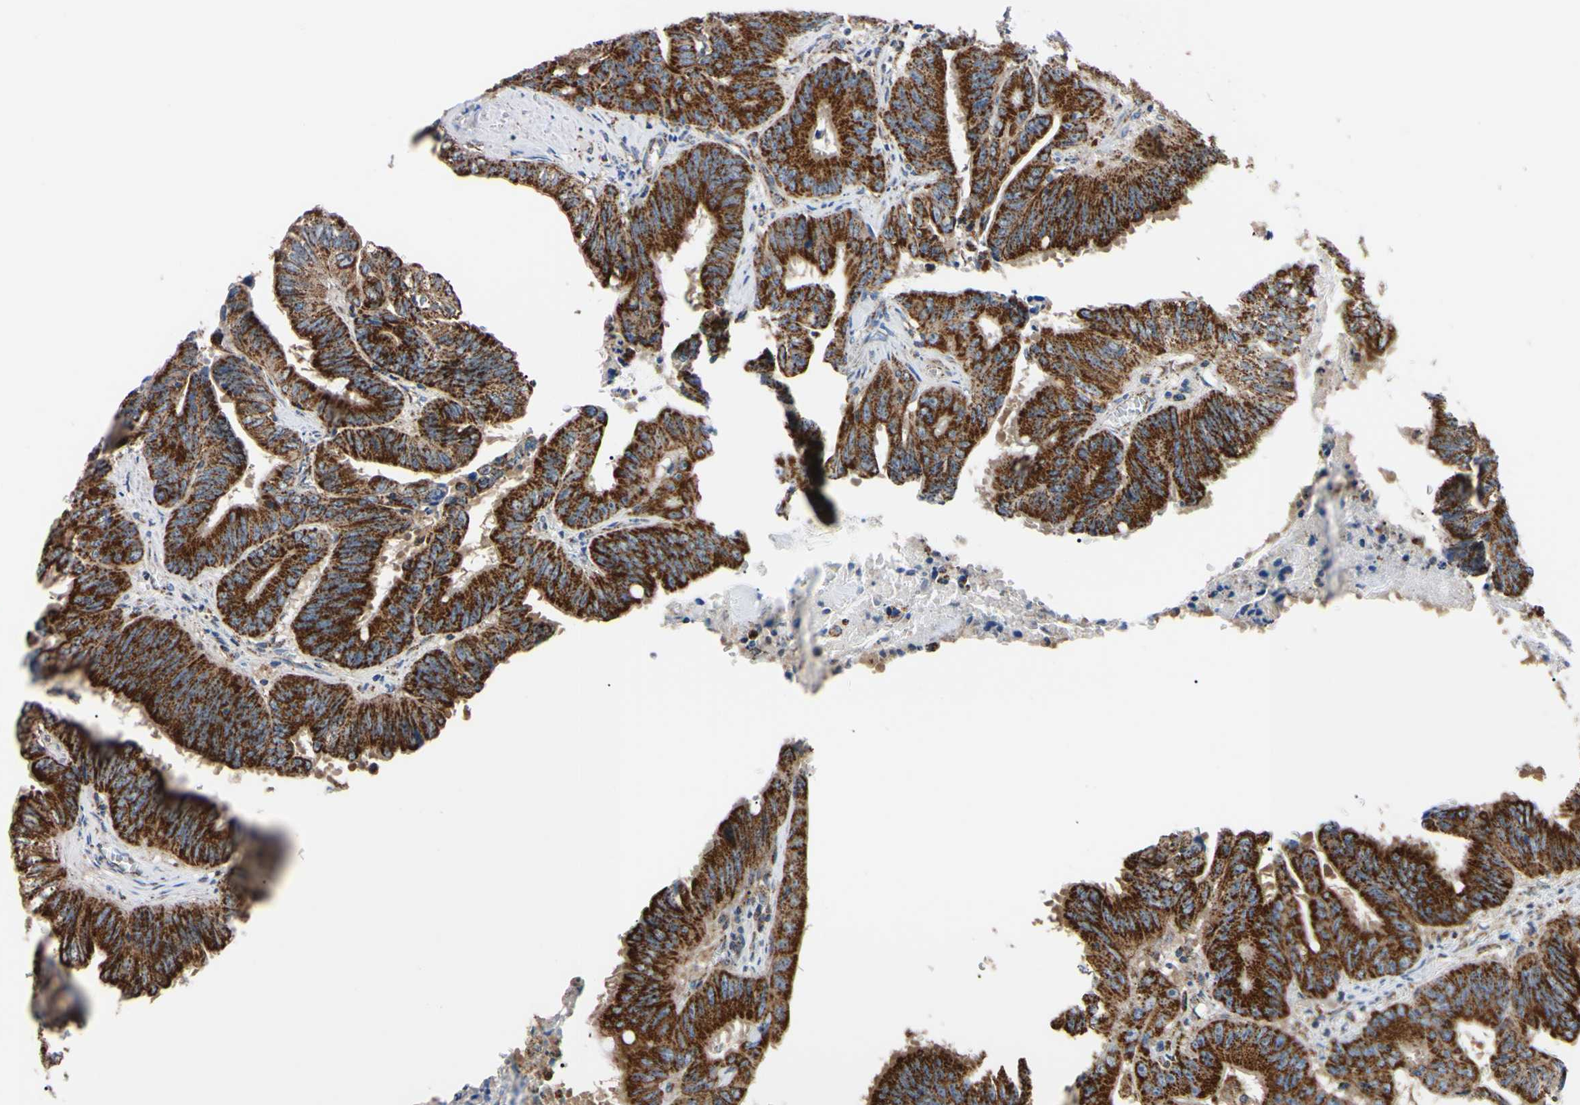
{"staining": {"intensity": "strong", "quantity": ">75%", "location": "cytoplasmic/membranous"}, "tissue": "colorectal cancer", "cell_type": "Tumor cells", "image_type": "cancer", "snomed": [{"axis": "morphology", "description": "Adenocarcinoma, NOS"}, {"axis": "topography", "description": "Colon"}], "caption": "Immunohistochemistry (IHC) staining of adenocarcinoma (colorectal), which reveals high levels of strong cytoplasmic/membranous expression in approximately >75% of tumor cells indicating strong cytoplasmic/membranous protein expression. The staining was performed using DAB (3,3'-diaminobenzidine) (brown) for protein detection and nuclei were counterstained in hematoxylin (blue).", "gene": "CLPP", "patient": {"sex": "male", "age": 45}}